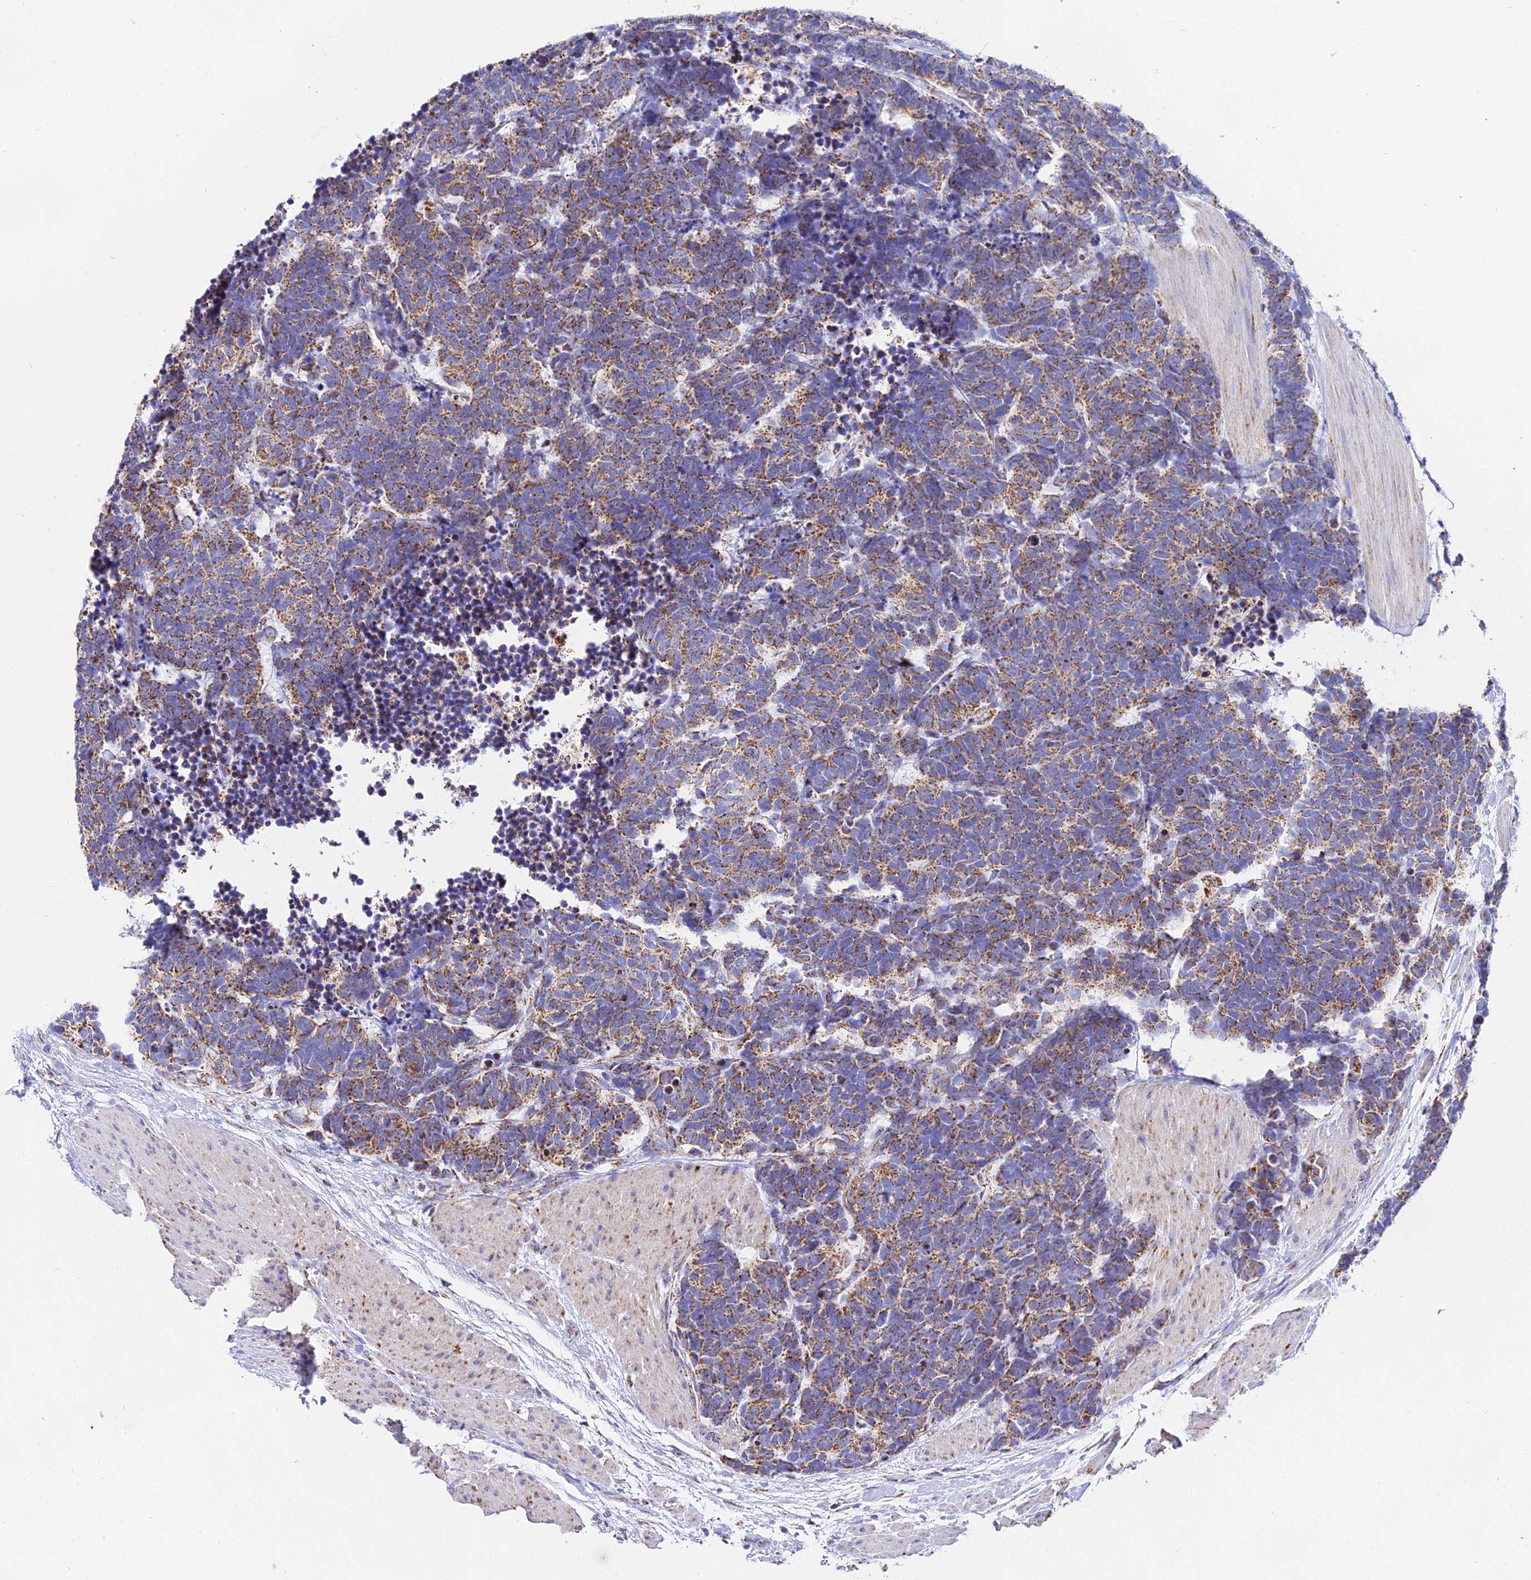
{"staining": {"intensity": "moderate", "quantity": ">75%", "location": "cytoplasmic/membranous"}, "tissue": "carcinoid", "cell_type": "Tumor cells", "image_type": "cancer", "snomed": [{"axis": "morphology", "description": "Carcinoma, NOS"}, {"axis": "morphology", "description": "Carcinoid, malignant, NOS"}, {"axis": "topography", "description": "Urinary bladder"}], "caption": "A brown stain labels moderate cytoplasmic/membranous expression of a protein in carcinoma tumor cells.", "gene": "ATP5PD", "patient": {"sex": "male", "age": 57}}